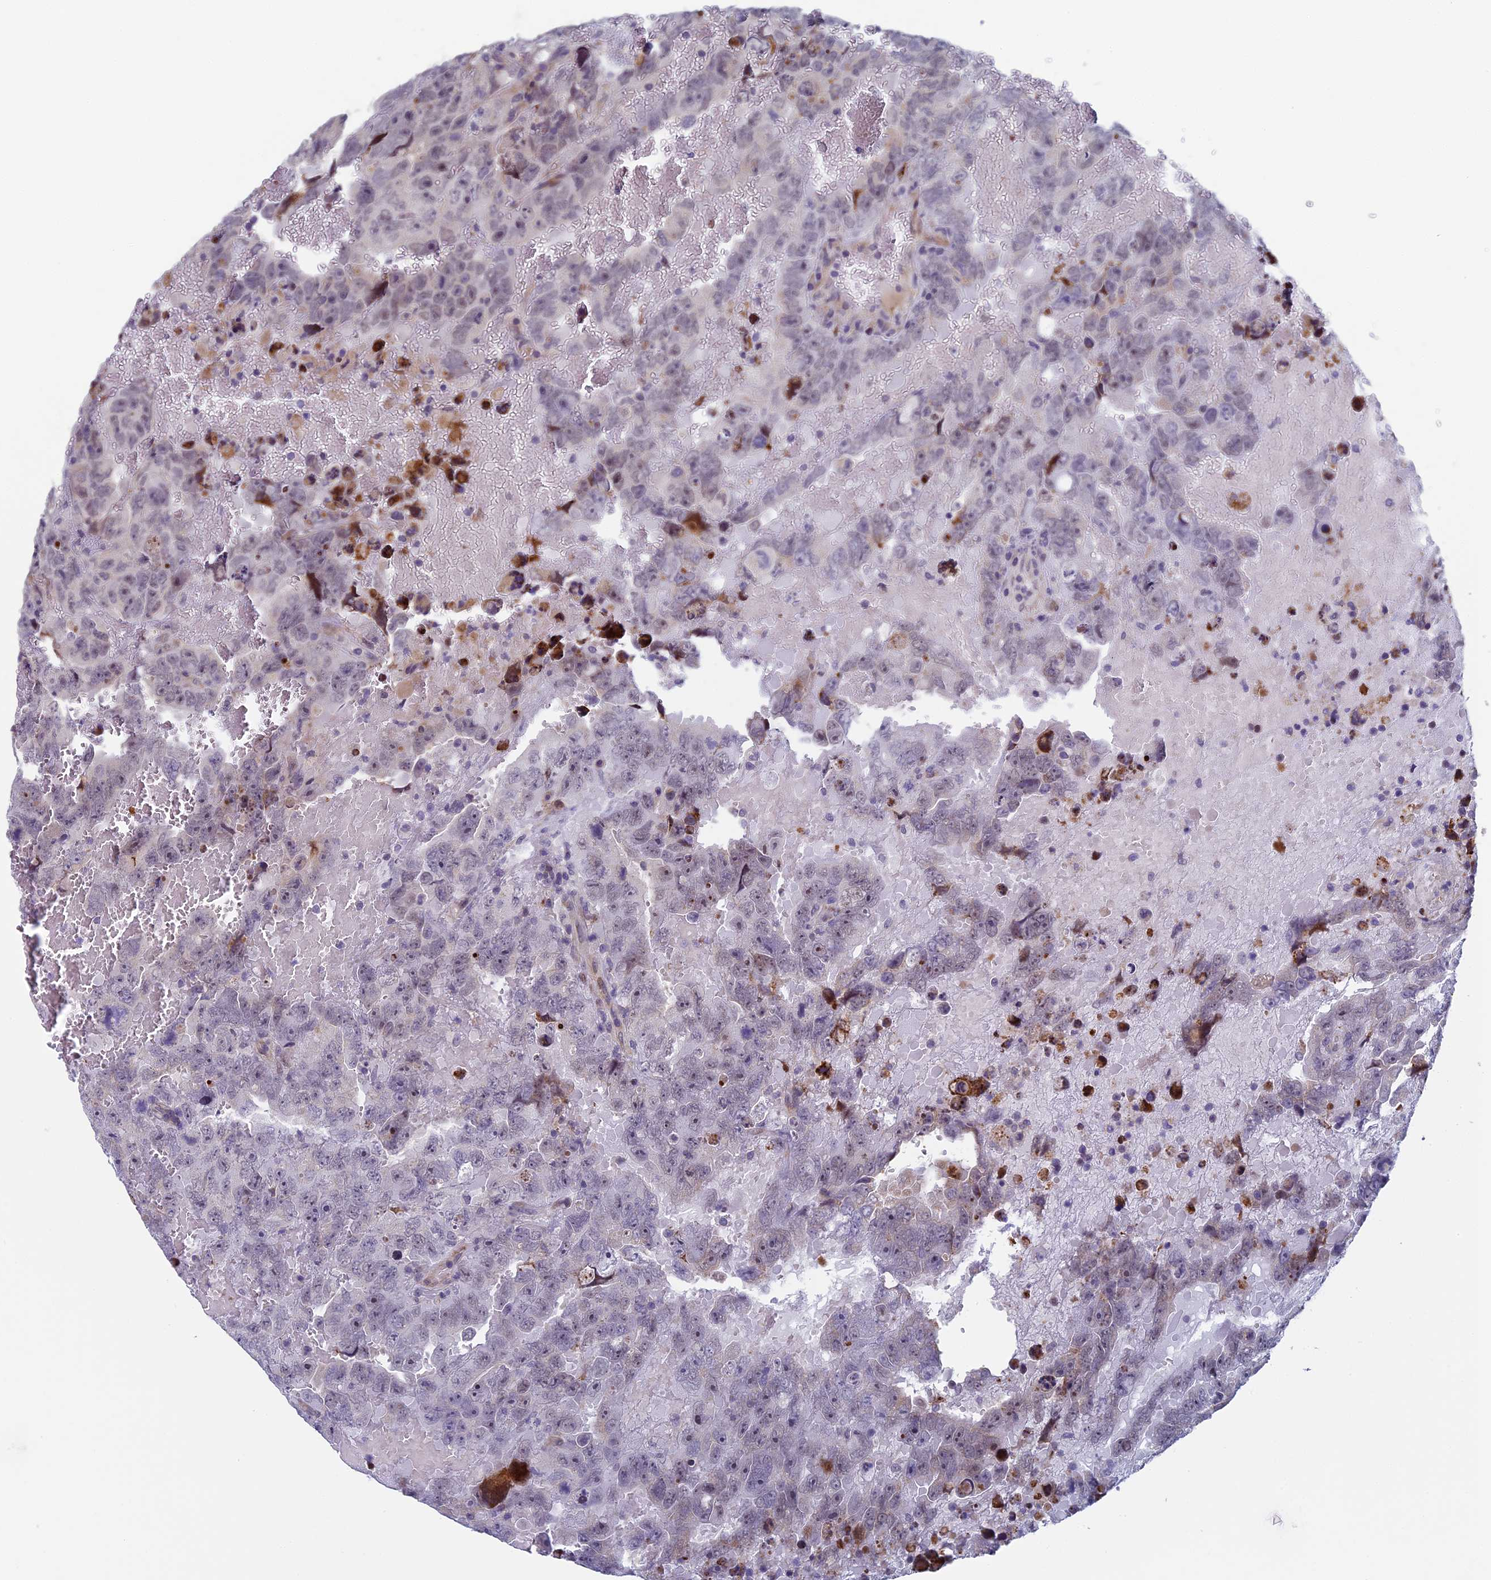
{"staining": {"intensity": "negative", "quantity": "none", "location": "none"}, "tissue": "testis cancer", "cell_type": "Tumor cells", "image_type": "cancer", "snomed": [{"axis": "morphology", "description": "Carcinoma, Embryonal, NOS"}, {"axis": "topography", "description": "Testis"}], "caption": "This is an immunohistochemistry micrograph of testis cancer. There is no expression in tumor cells.", "gene": "CNEP1R1", "patient": {"sex": "male", "age": 45}}